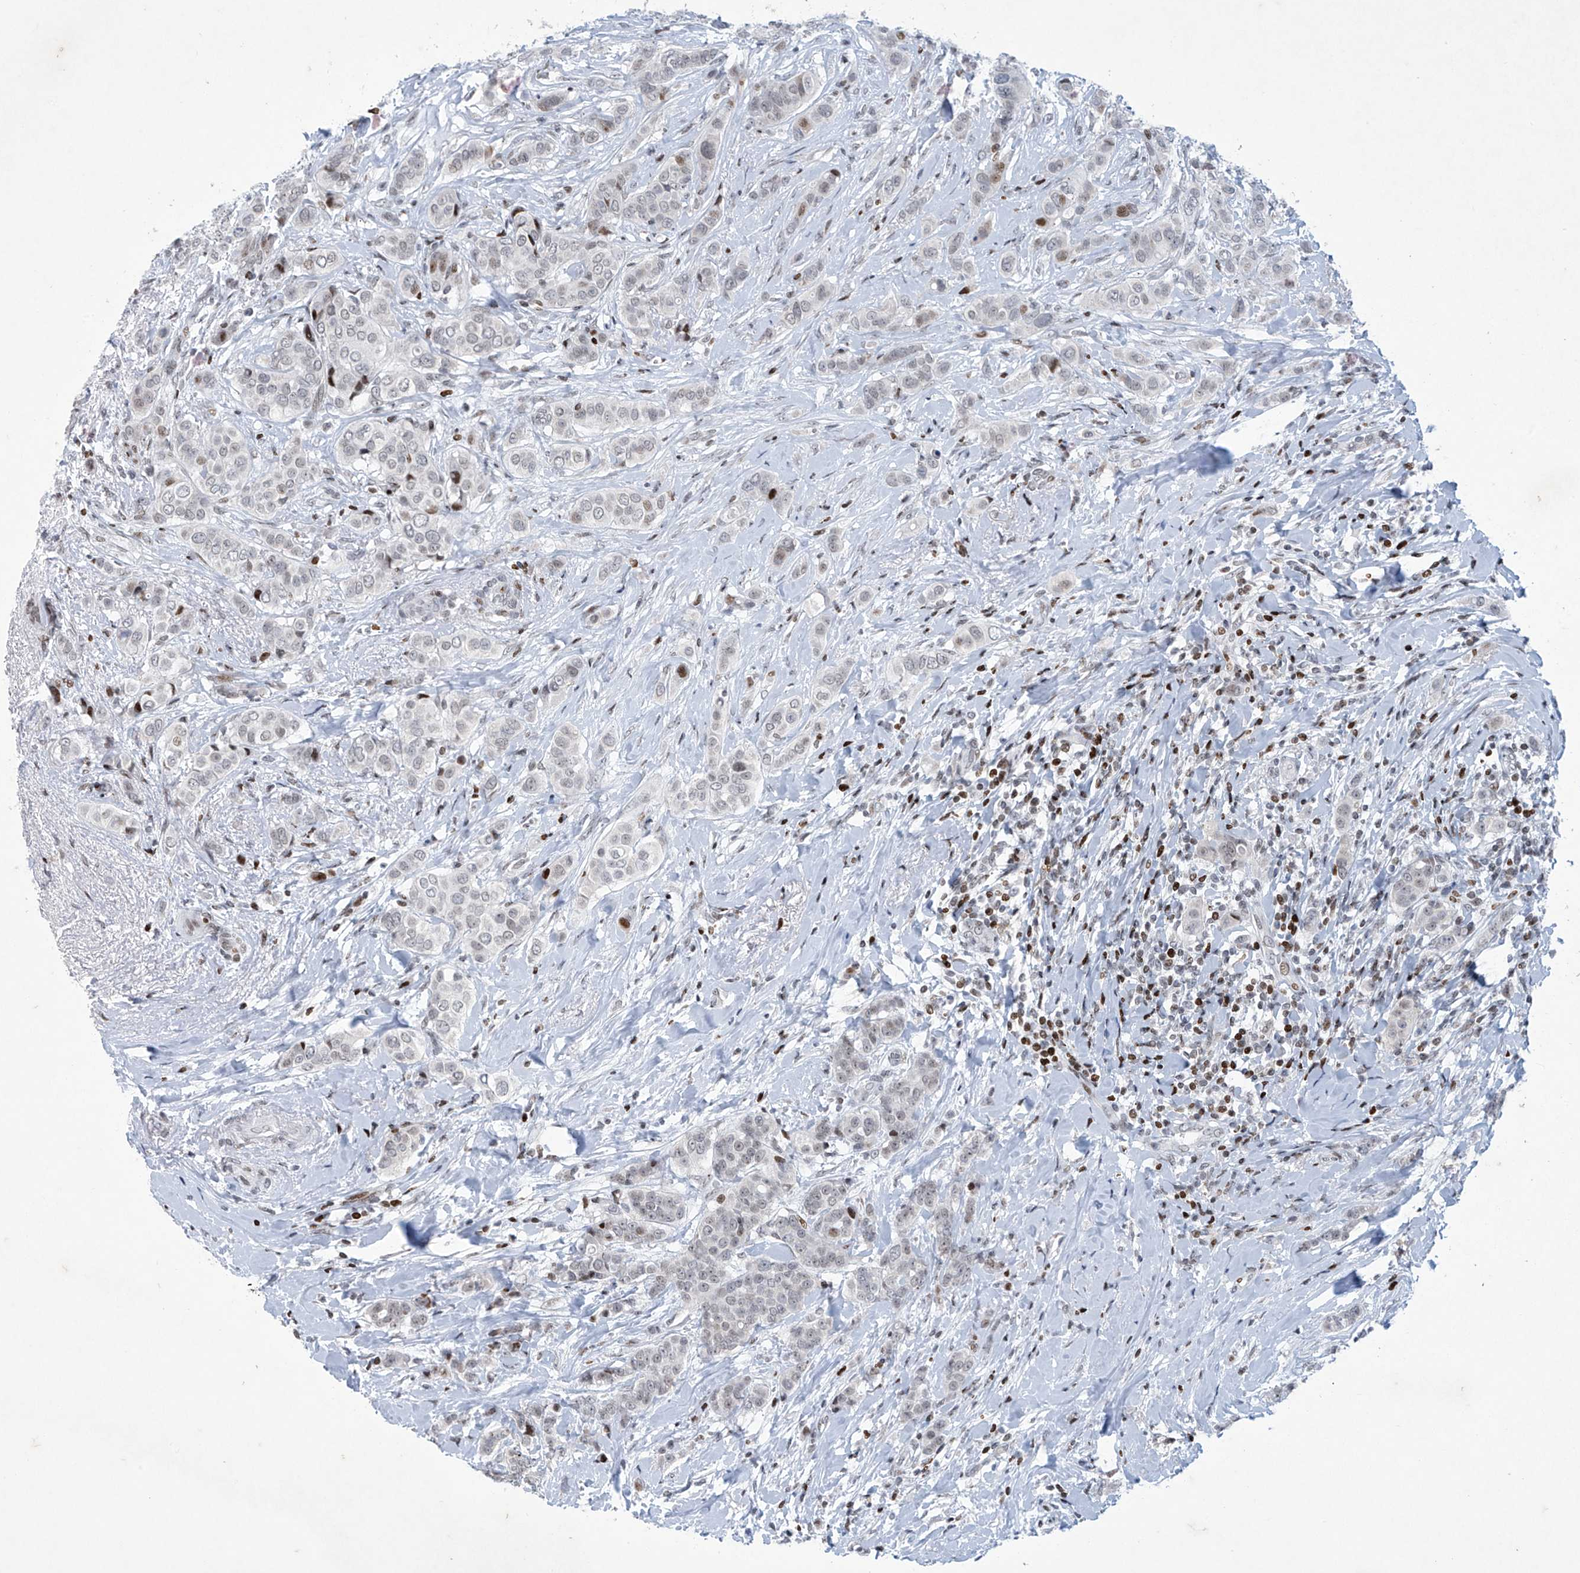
{"staining": {"intensity": "weak", "quantity": "25%-75%", "location": "nuclear"}, "tissue": "breast cancer", "cell_type": "Tumor cells", "image_type": "cancer", "snomed": [{"axis": "morphology", "description": "Lobular carcinoma"}, {"axis": "topography", "description": "Breast"}], "caption": "Immunohistochemical staining of human lobular carcinoma (breast) reveals low levels of weak nuclear protein positivity in about 25%-75% of tumor cells.", "gene": "RFX7", "patient": {"sex": "female", "age": 51}}